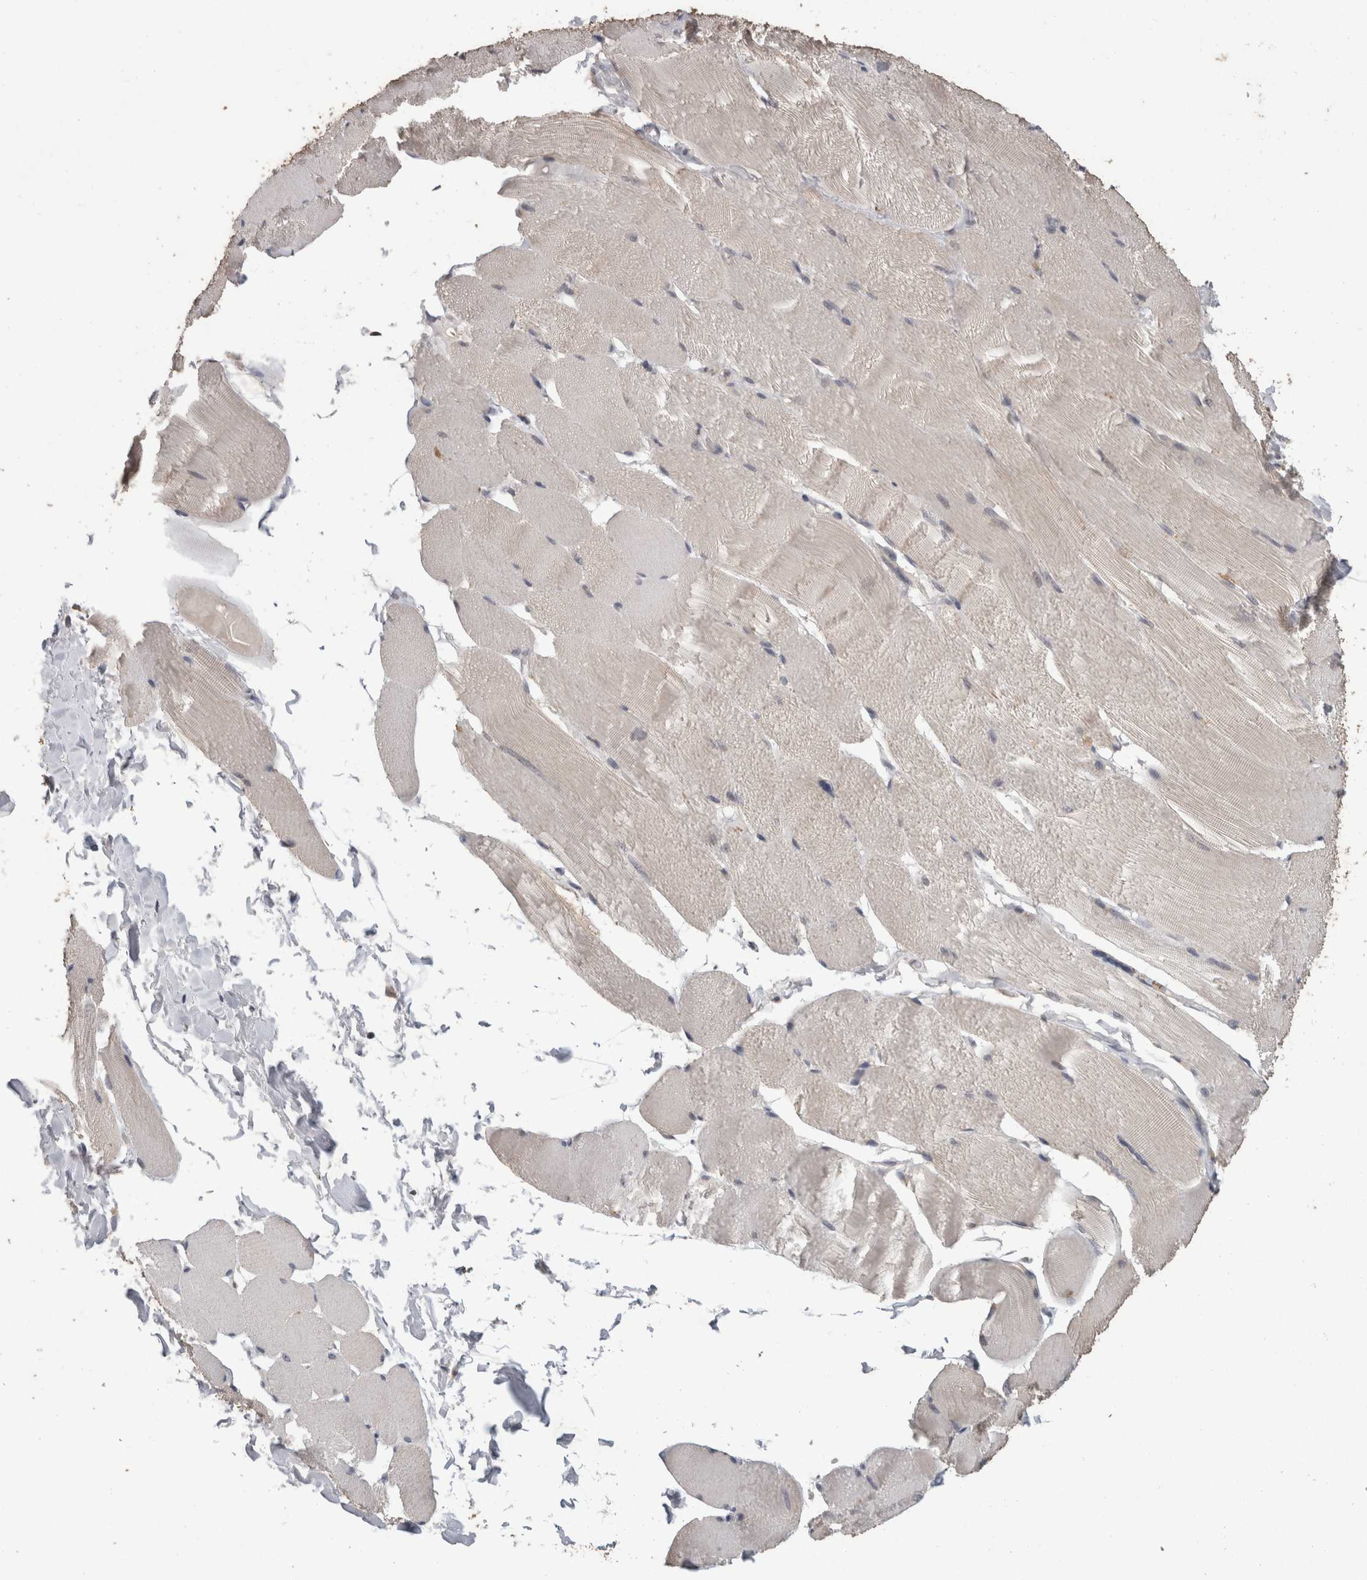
{"staining": {"intensity": "negative", "quantity": "none", "location": "none"}, "tissue": "skeletal muscle", "cell_type": "Myocytes", "image_type": "normal", "snomed": [{"axis": "morphology", "description": "Normal tissue, NOS"}, {"axis": "topography", "description": "Skin"}, {"axis": "topography", "description": "Skeletal muscle"}], "caption": "DAB immunohistochemical staining of unremarkable human skeletal muscle displays no significant expression in myocytes. (DAB (3,3'-diaminobenzidine) immunohistochemistry (IHC) visualized using brightfield microscopy, high magnification).", "gene": "FHOD3", "patient": {"sex": "male", "age": 83}}